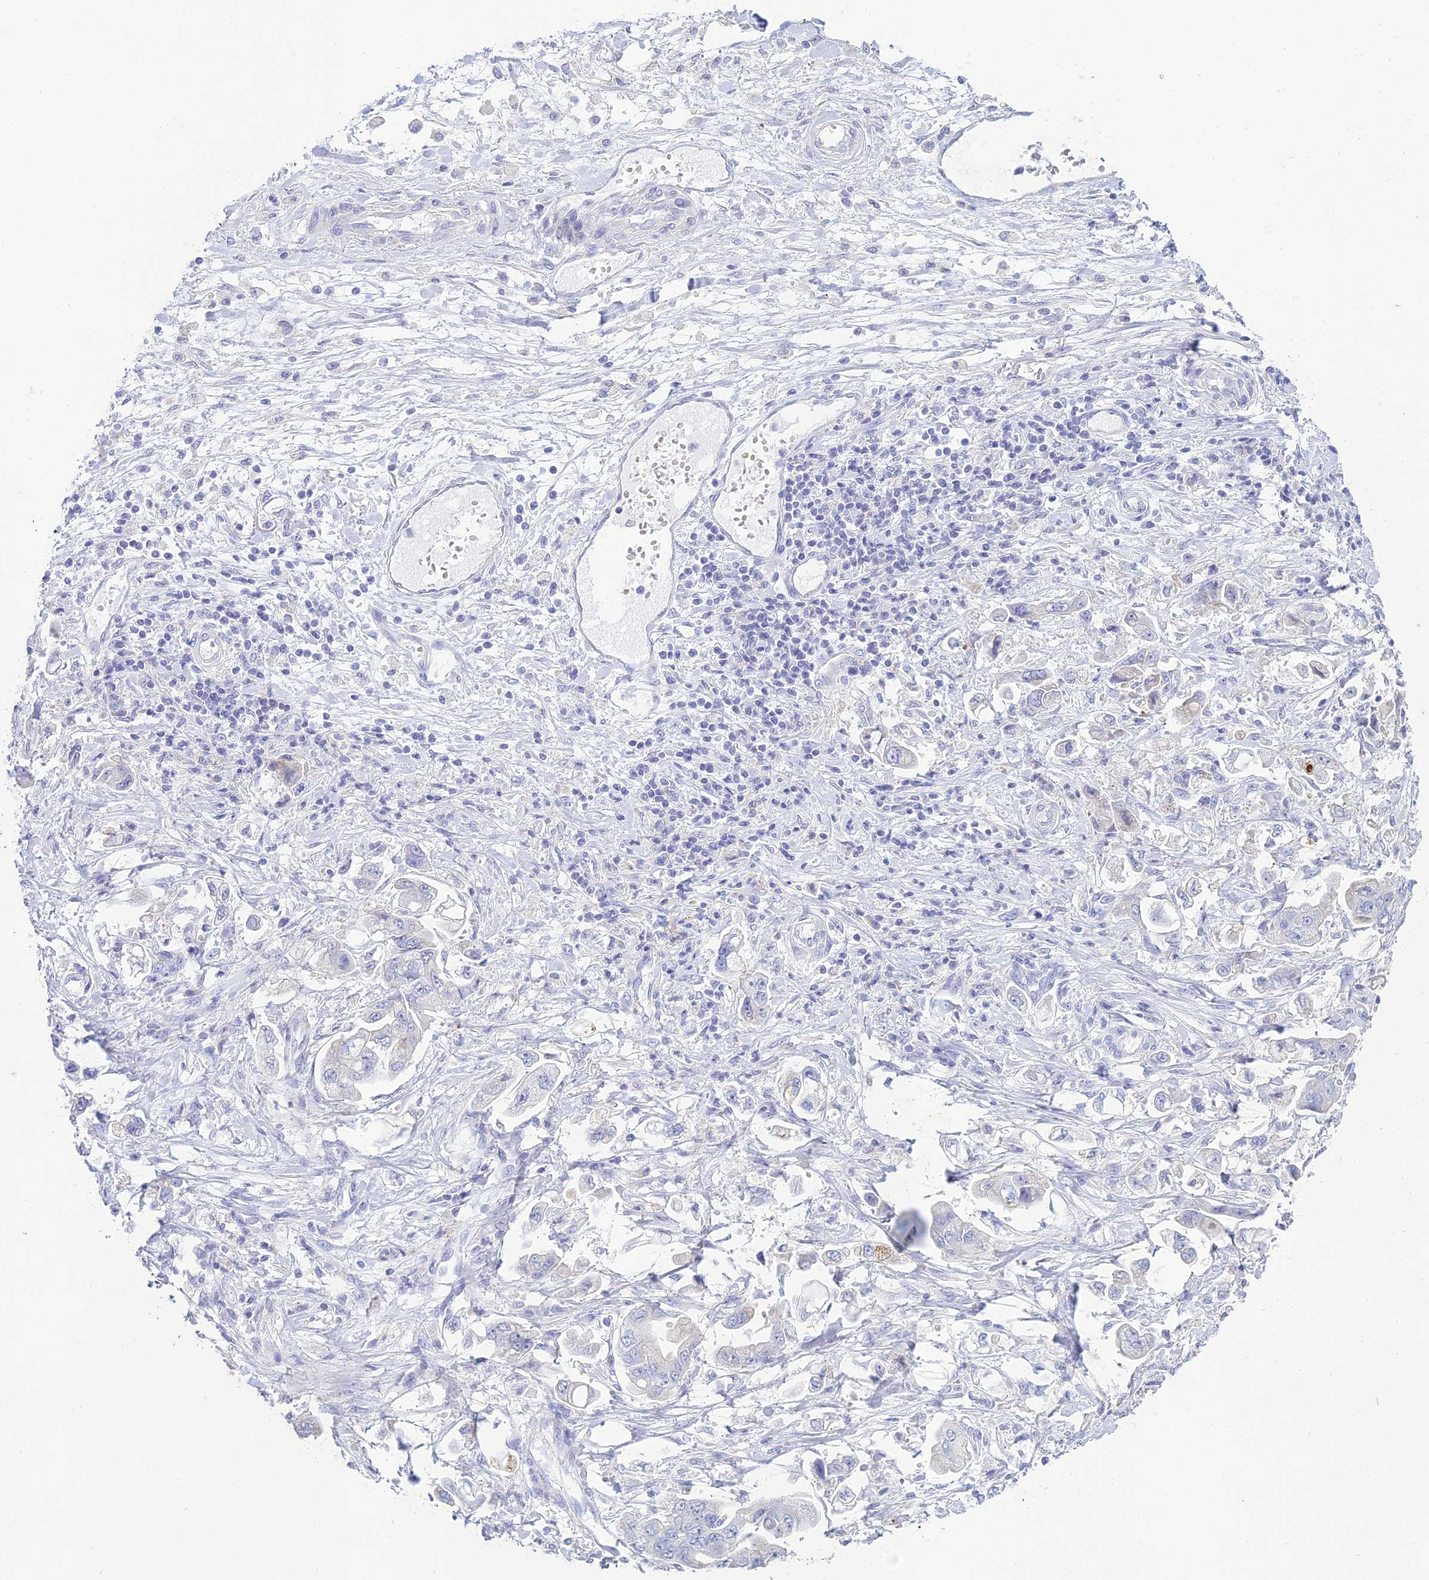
{"staining": {"intensity": "negative", "quantity": "none", "location": "none"}, "tissue": "stomach cancer", "cell_type": "Tumor cells", "image_type": "cancer", "snomed": [{"axis": "morphology", "description": "Adenocarcinoma, NOS"}, {"axis": "topography", "description": "Stomach"}], "caption": "Immunohistochemistry (IHC) photomicrograph of human stomach cancer (adenocarcinoma) stained for a protein (brown), which displays no staining in tumor cells.", "gene": "MAL2", "patient": {"sex": "male", "age": 62}}